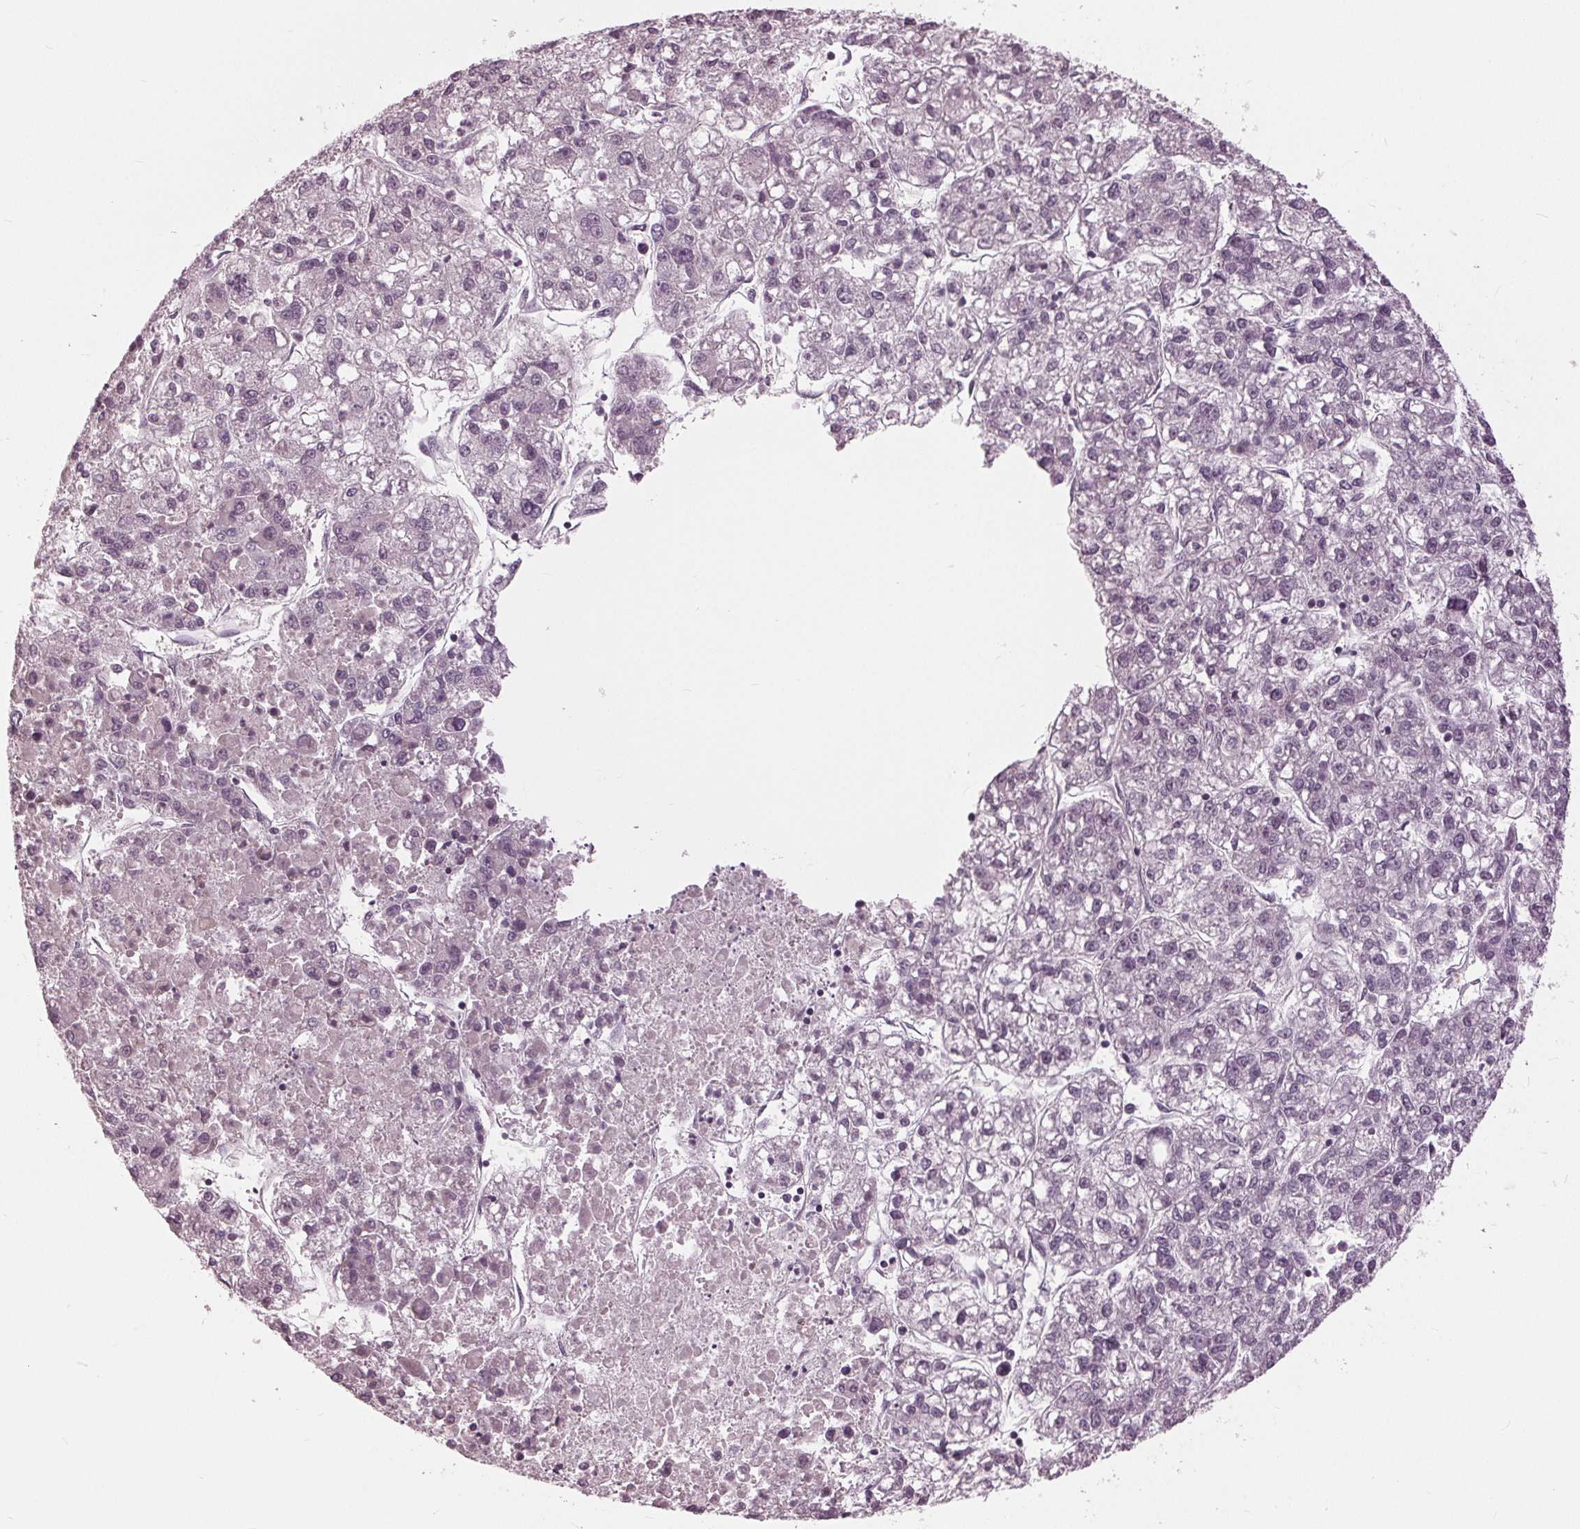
{"staining": {"intensity": "negative", "quantity": "none", "location": "none"}, "tissue": "liver cancer", "cell_type": "Tumor cells", "image_type": "cancer", "snomed": [{"axis": "morphology", "description": "Carcinoma, Hepatocellular, NOS"}, {"axis": "topography", "description": "Liver"}], "caption": "Immunohistochemical staining of human liver cancer displays no significant expression in tumor cells.", "gene": "SIGLEC6", "patient": {"sex": "male", "age": 56}}